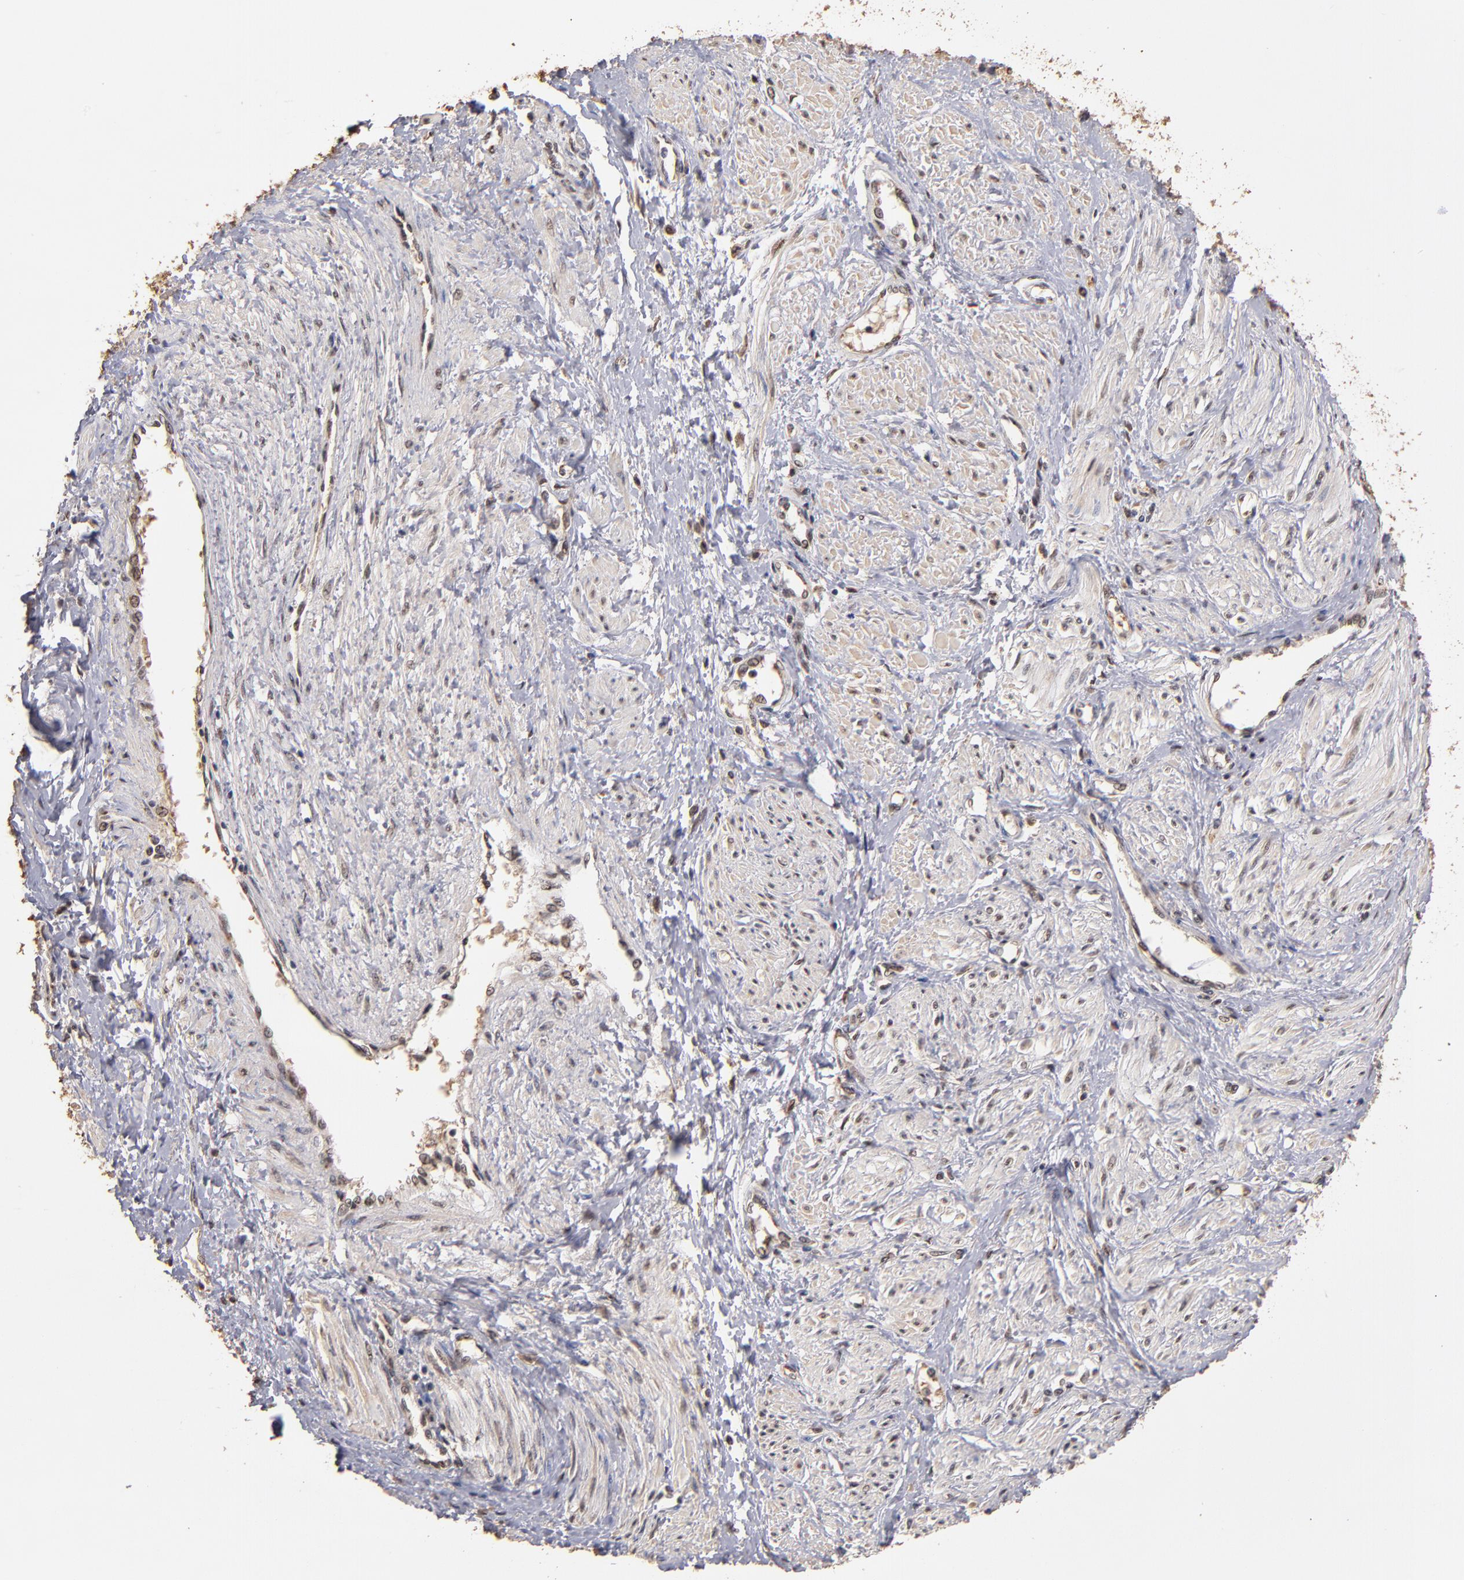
{"staining": {"intensity": "weak", "quantity": ">75%", "location": "nuclear"}, "tissue": "smooth muscle", "cell_type": "Smooth muscle cells", "image_type": "normal", "snomed": [{"axis": "morphology", "description": "Normal tissue, NOS"}, {"axis": "topography", "description": "Smooth muscle"}, {"axis": "topography", "description": "Uterus"}], "caption": "This is a photomicrograph of immunohistochemistry staining of benign smooth muscle, which shows weak positivity in the nuclear of smooth muscle cells.", "gene": "EAPP", "patient": {"sex": "female", "age": 39}}